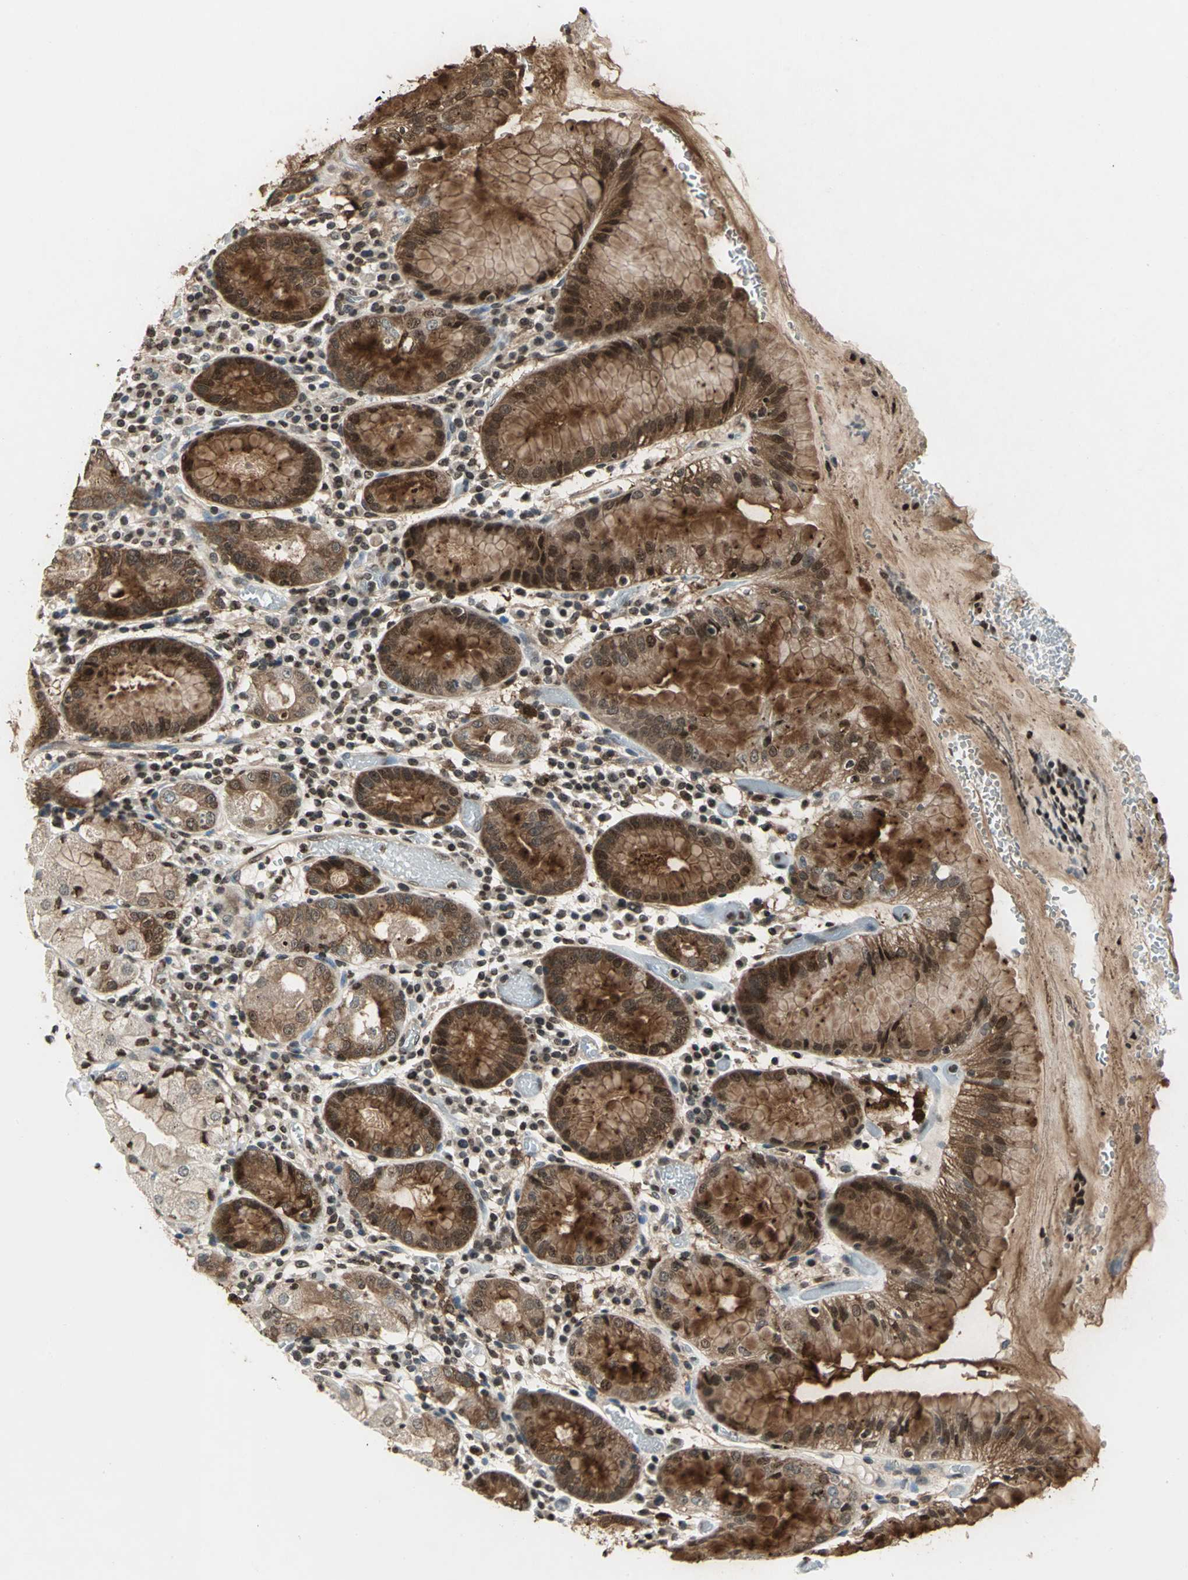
{"staining": {"intensity": "strong", "quantity": ">75%", "location": "cytoplasmic/membranous,nuclear"}, "tissue": "stomach", "cell_type": "Glandular cells", "image_type": "normal", "snomed": [{"axis": "morphology", "description": "Normal tissue, NOS"}, {"axis": "topography", "description": "Stomach"}, {"axis": "topography", "description": "Stomach, lower"}], "caption": "Immunohistochemistry photomicrograph of unremarkable stomach: stomach stained using immunohistochemistry (IHC) demonstrates high levels of strong protein expression localized specifically in the cytoplasmic/membranous,nuclear of glandular cells, appearing as a cytoplasmic/membranous,nuclear brown color.", "gene": "LGALS3", "patient": {"sex": "female", "age": 75}}